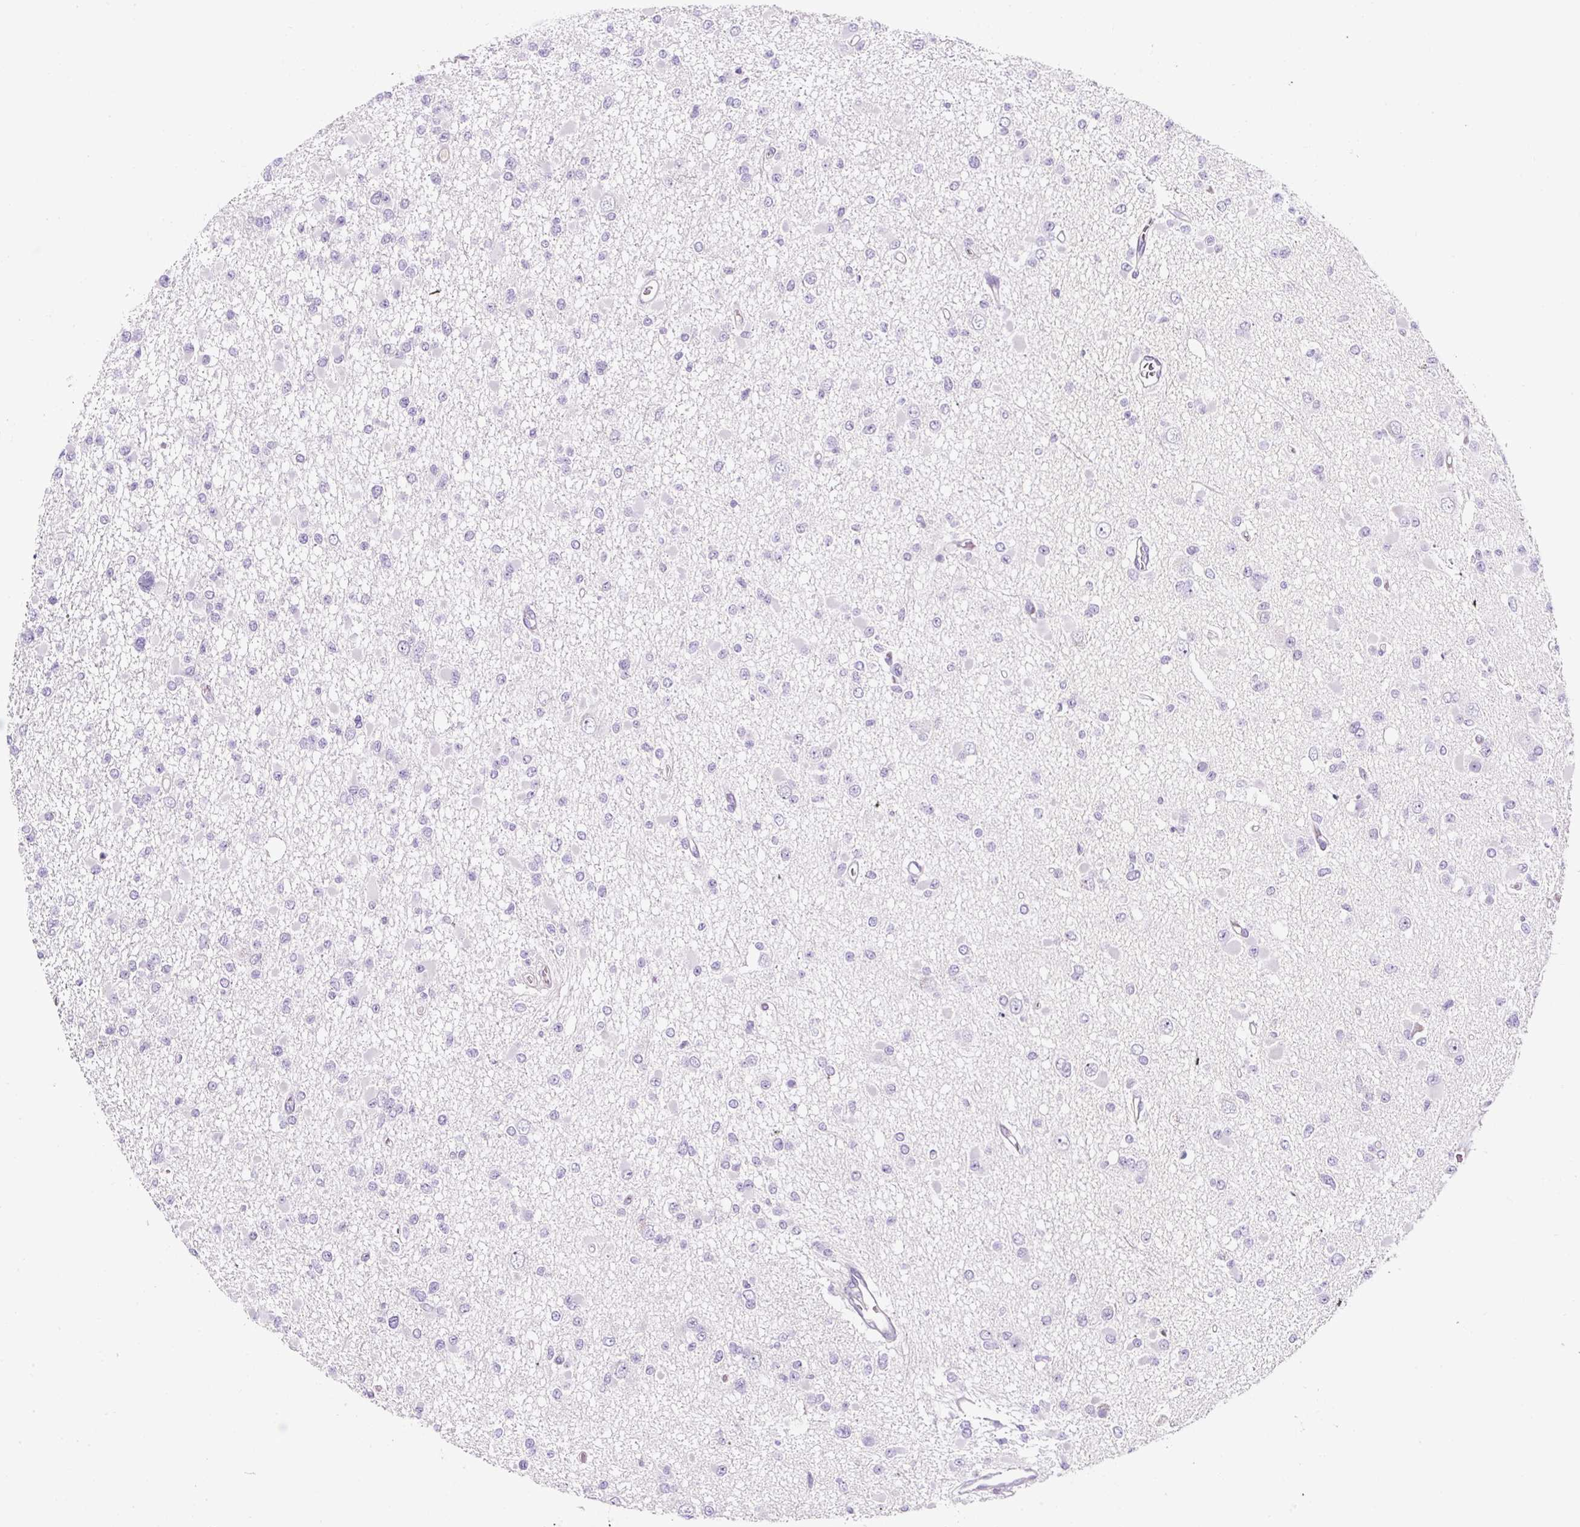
{"staining": {"intensity": "negative", "quantity": "none", "location": "none"}, "tissue": "glioma", "cell_type": "Tumor cells", "image_type": "cancer", "snomed": [{"axis": "morphology", "description": "Glioma, malignant, Low grade"}, {"axis": "topography", "description": "Brain"}], "caption": "DAB immunohistochemical staining of malignant glioma (low-grade) exhibits no significant staining in tumor cells.", "gene": "OR14A2", "patient": {"sex": "female", "age": 22}}